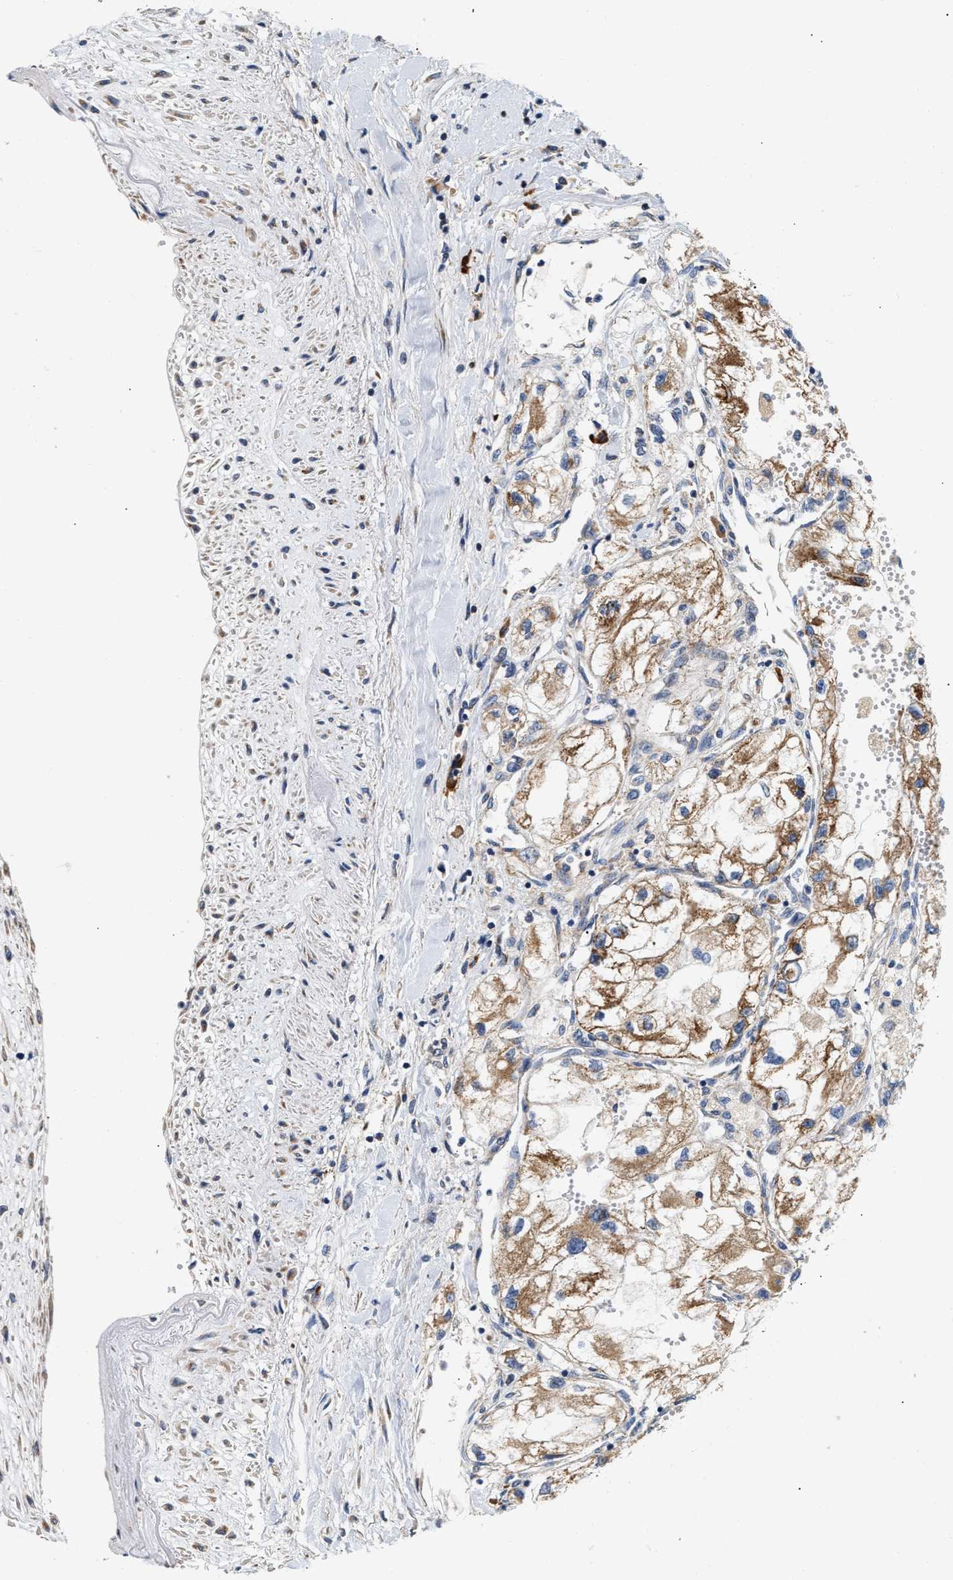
{"staining": {"intensity": "moderate", "quantity": "25%-75%", "location": "cytoplasmic/membranous"}, "tissue": "renal cancer", "cell_type": "Tumor cells", "image_type": "cancer", "snomed": [{"axis": "morphology", "description": "Adenocarcinoma, NOS"}, {"axis": "topography", "description": "Kidney"}], "caption": "Renal adenocarcinoma stained with DAB (3,3'-diaminobenzidine) IHC exhibits medium levels of moderate cytoplasmic/membranous expression in about 25%-75% of tumor cells. The staining was performed using DAB to visualize the protein expression in brown, while the nuclei were stained in blue with hematoxylin (Magnification: 20x).", "gene": "IFT74", "patient": {"sex": "female", "age": 70}}